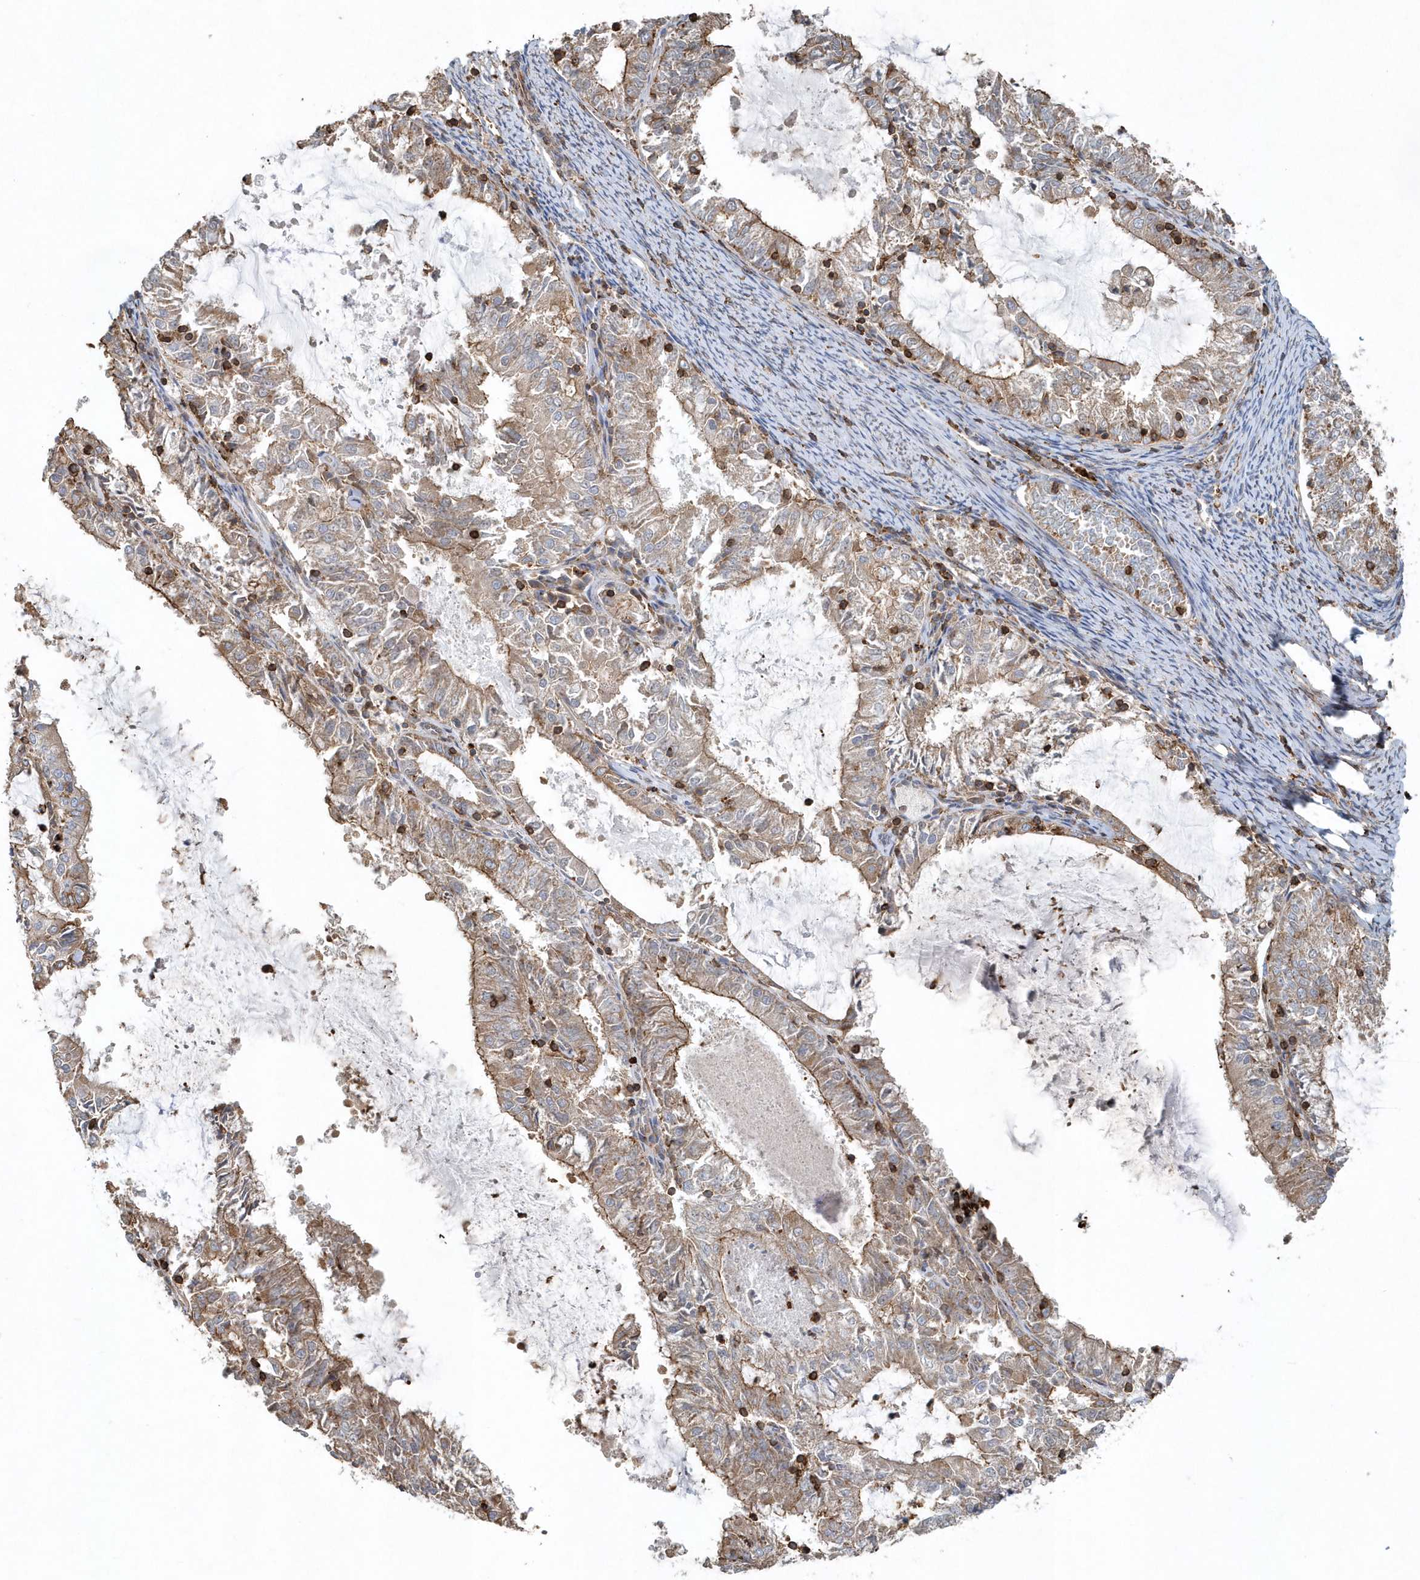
{"staining": {"intensity": "moderate", "quantity": ">75%", "location": "cytoplasmic/membranous"}, "tissue": "endometrial cancer", "cell_type": "Tumor cells", "image_type": "cancer", "snomed": [{"axis": "morphology", "description": "Adenocarcinoma, NOS"}, {"axis": "topography", "description": "Endometrium"}], "caption": "This is an image of immunohistochemistry staining of adenocarcinoma (endometrial), which shows moderate positivity in the cytoplasmic/membranous of tumor cells.", "gene": "MMUT", "patient": {"sex": "female", "age": 57}}